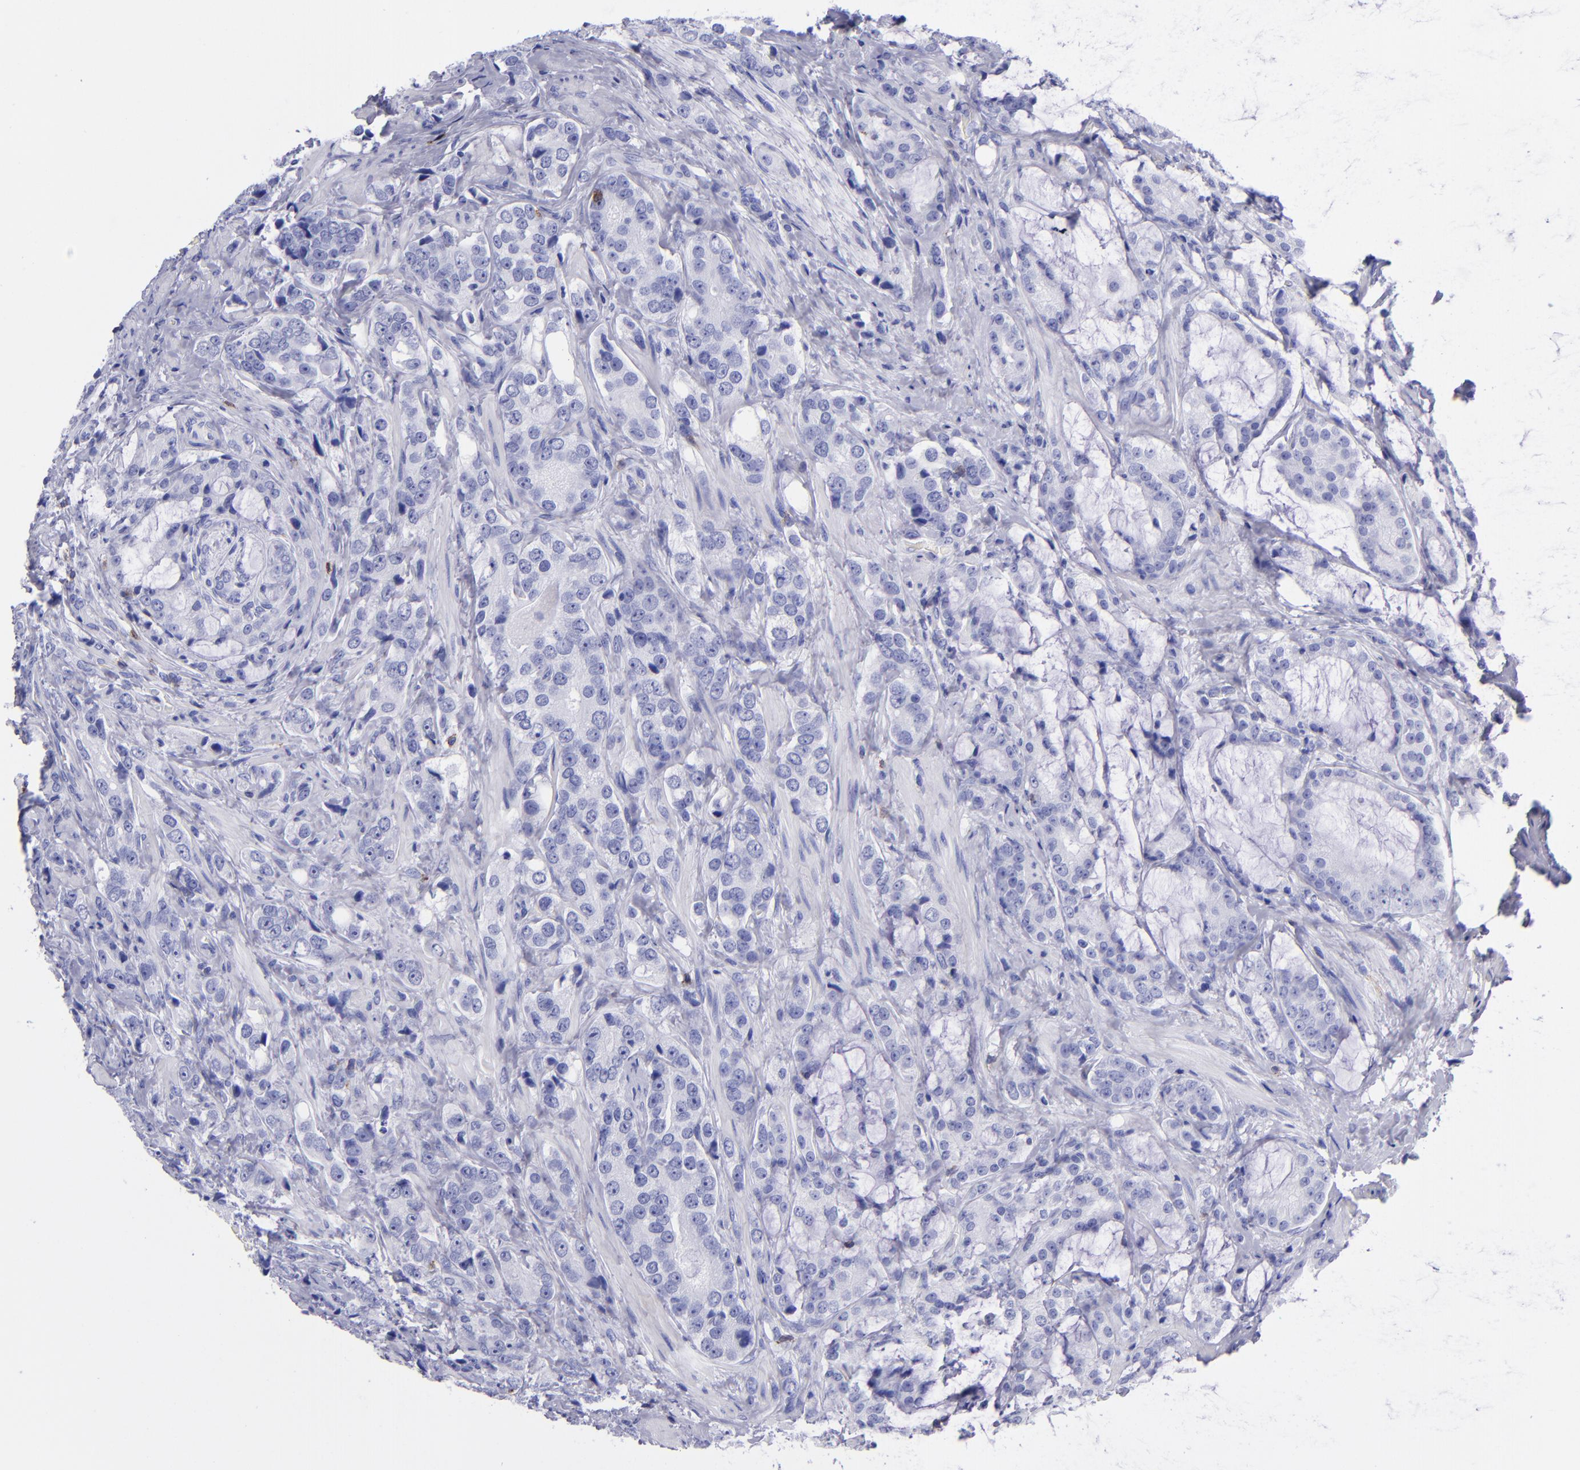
{"staining": {"intensity": "negative", "quantity": "none", "location": "none"}, "tissue": "prostate cancer", "cell_type": "Tumor cells", "image_type": "cancer", "snomed": [{"axis": "morphology", "description": "Adenocarcinoma, Medium grade"}, {"axis": "topography", "description": "Prostate"}], "caption": "An immunohistochemistry (IHC) photomicrograph of prostate cancer is shown. There is no staining in tumor cells of prostate cancer.", "gene": "CD6", "patient": {"sex": "male", "age": 70}}